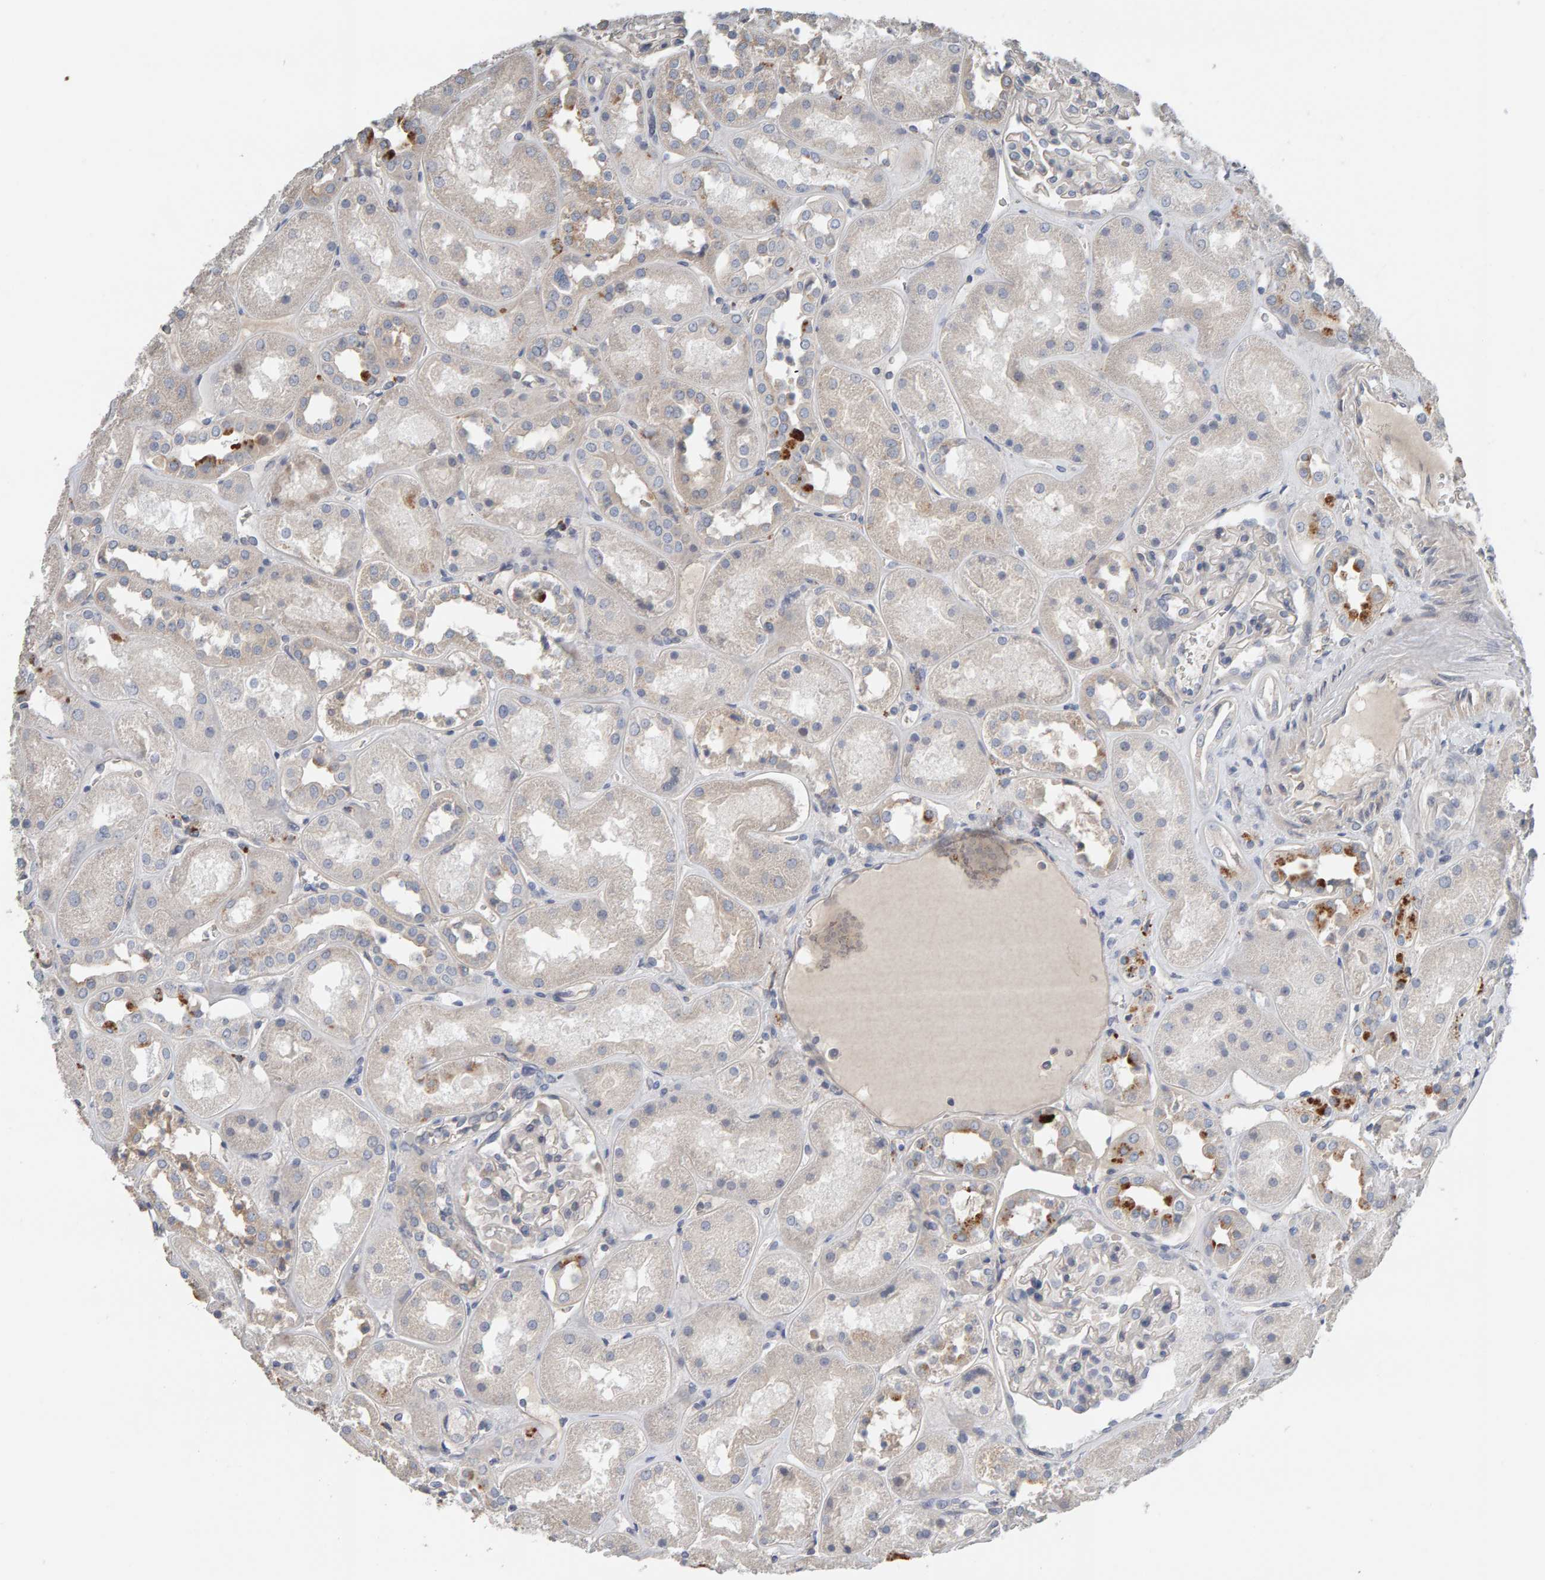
{"staining": {"intensity": "negative", "quantity": "none", "location": "none"}, "tissue": "kidney", "cell_type": "Cells in glomeruli", "image_type": "normal", "snomed": [{"axis": "morphology", "description": "Normal tissue, NOS"}, {"axis": "topography", "description": "Kidney"}], "caption": "Kidney stained for a protein using immunohistochemistry (IHC) demonstrates no positivity cells in glomeruli.", "gene": "IPPK", "patient": {"sex": "male", "age": 70}}